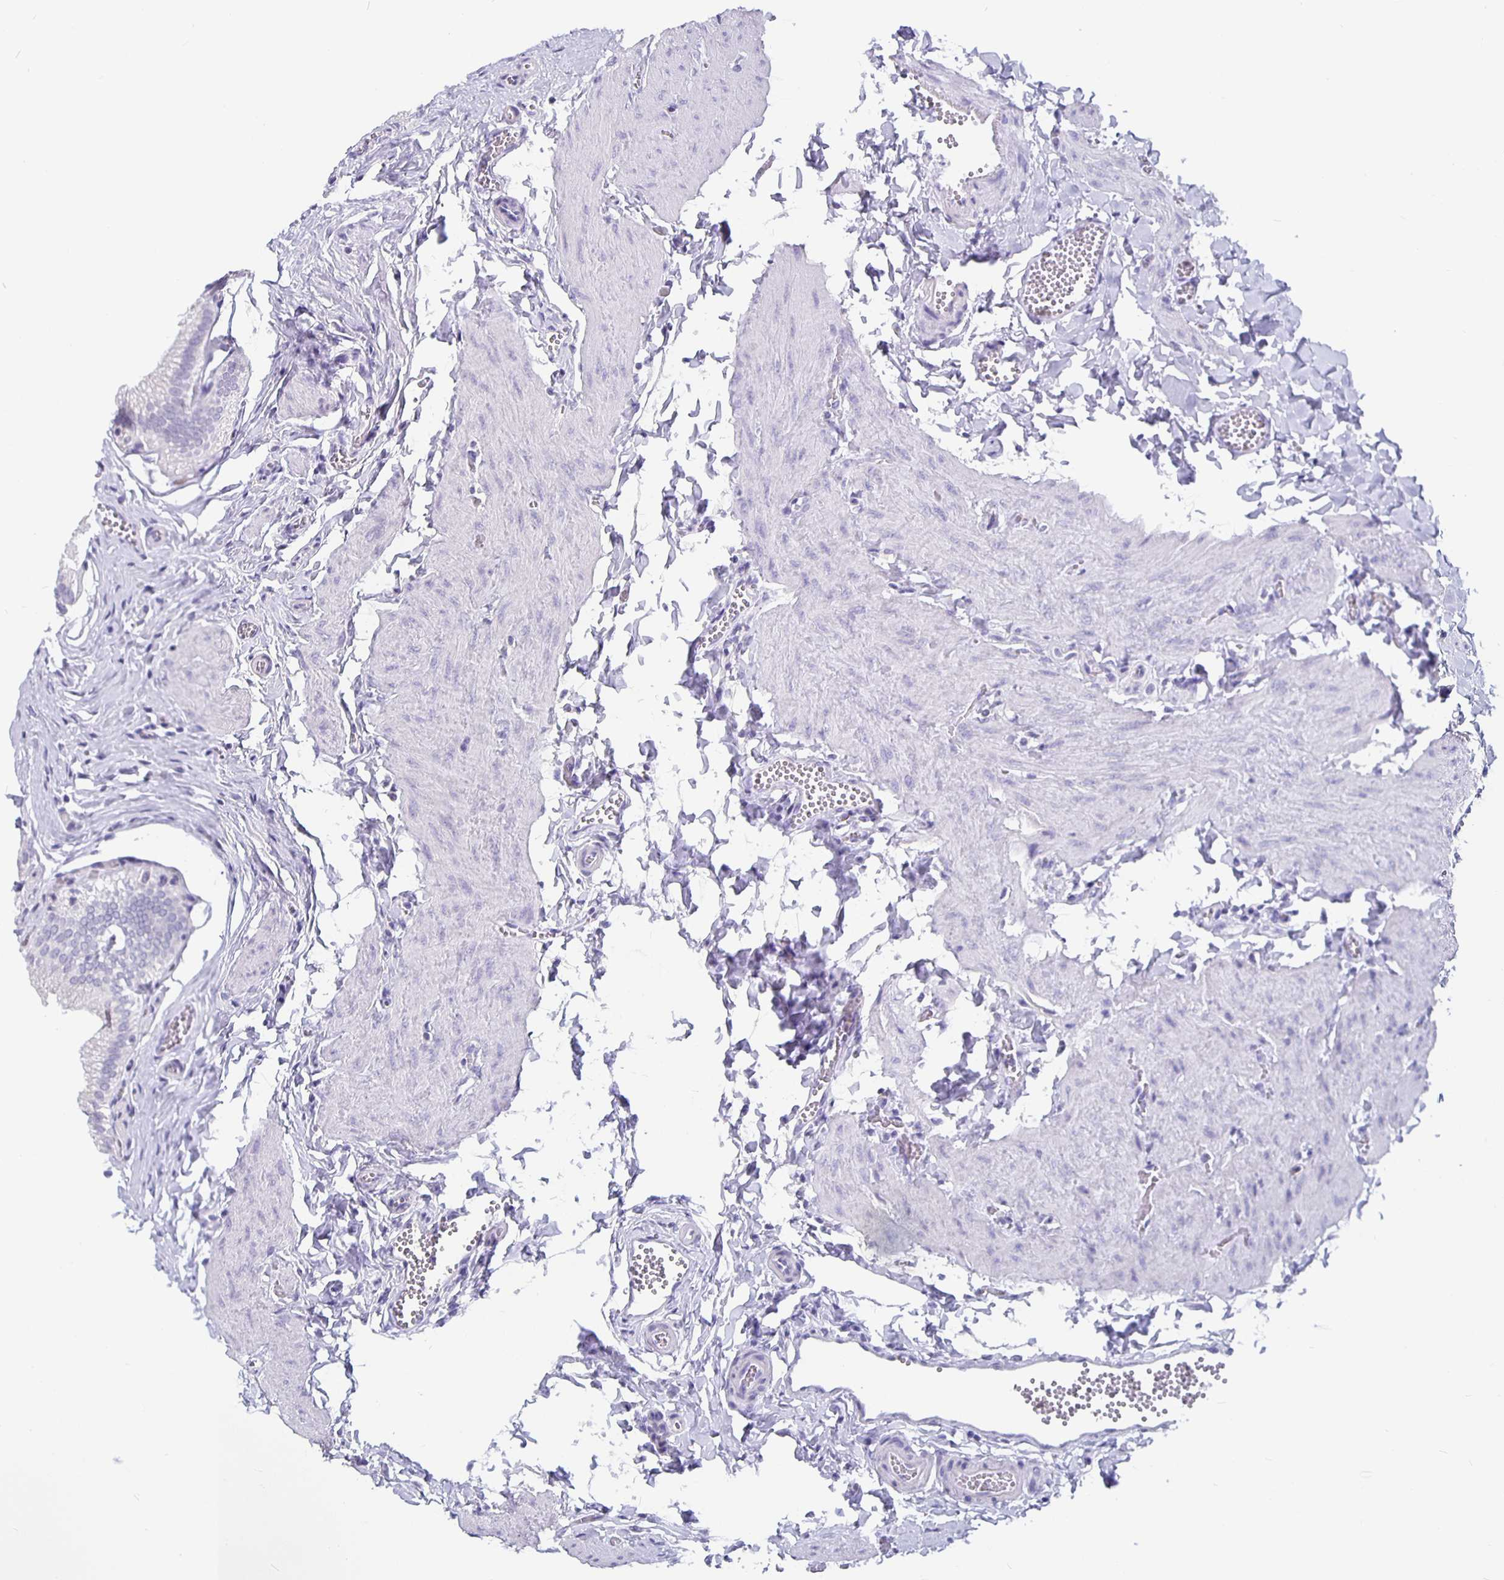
{"staining": {"intensity": "negative", "quantity": "none", "location": "none"}, "tissue": "gallbladder", "cell_type": "Glandular cells", "image_type": "normal", "snomed": [{"axis": "morphology", "description": "Normal tissue, NOS"}, {"axis": "topography", "description": "Gallbladder"}, {"axis": "topography", "description": "Peripheral nerve tissue"}], "caption": "Immunohistochemistry of normal human gallbladder shows no staining in glandular cells. (Brightfield microscopy of DAB (3,3'-diaminobenzidine) immunohistochemistry at high magnification).", "gene": "GPX4", "patient": {"sex": "male", "age": 17}}